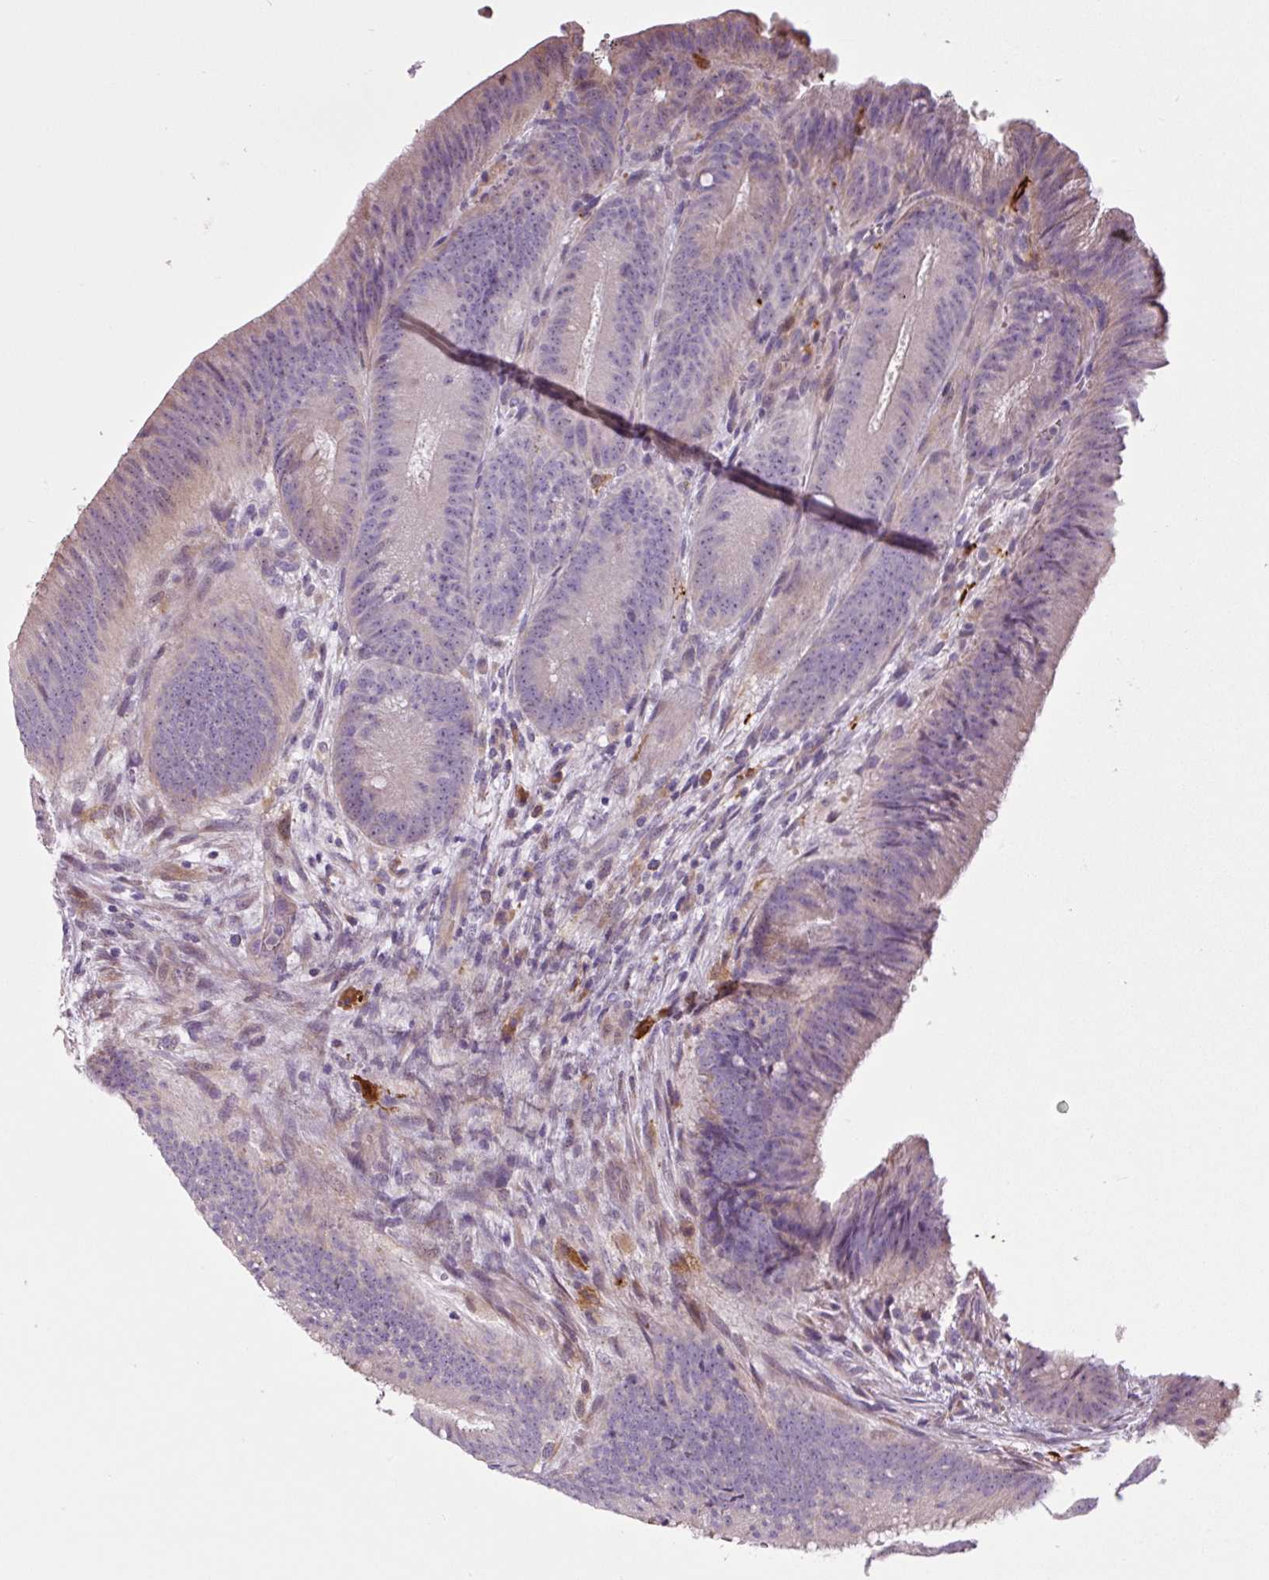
{"staining": {"intensity": "weak", "quantity": "<25%", "location": "cytoplasmic/membranous"}, "tissue": "colorectal cancer", "cell_type": "Tumor cells", "image_type": "cancer", "snomed": [{"axis": "morphology", "description": "Adenocarcinoma, NOS"}, {"axis": "topography", "description": "Colon"}], "caption": "A high-resolution image shows IHC staining of colorectal cancer, which shows no significant positivity in tumor cells.", "gene": "FUT10", "patient": {"sex": "female", "age": 43}}